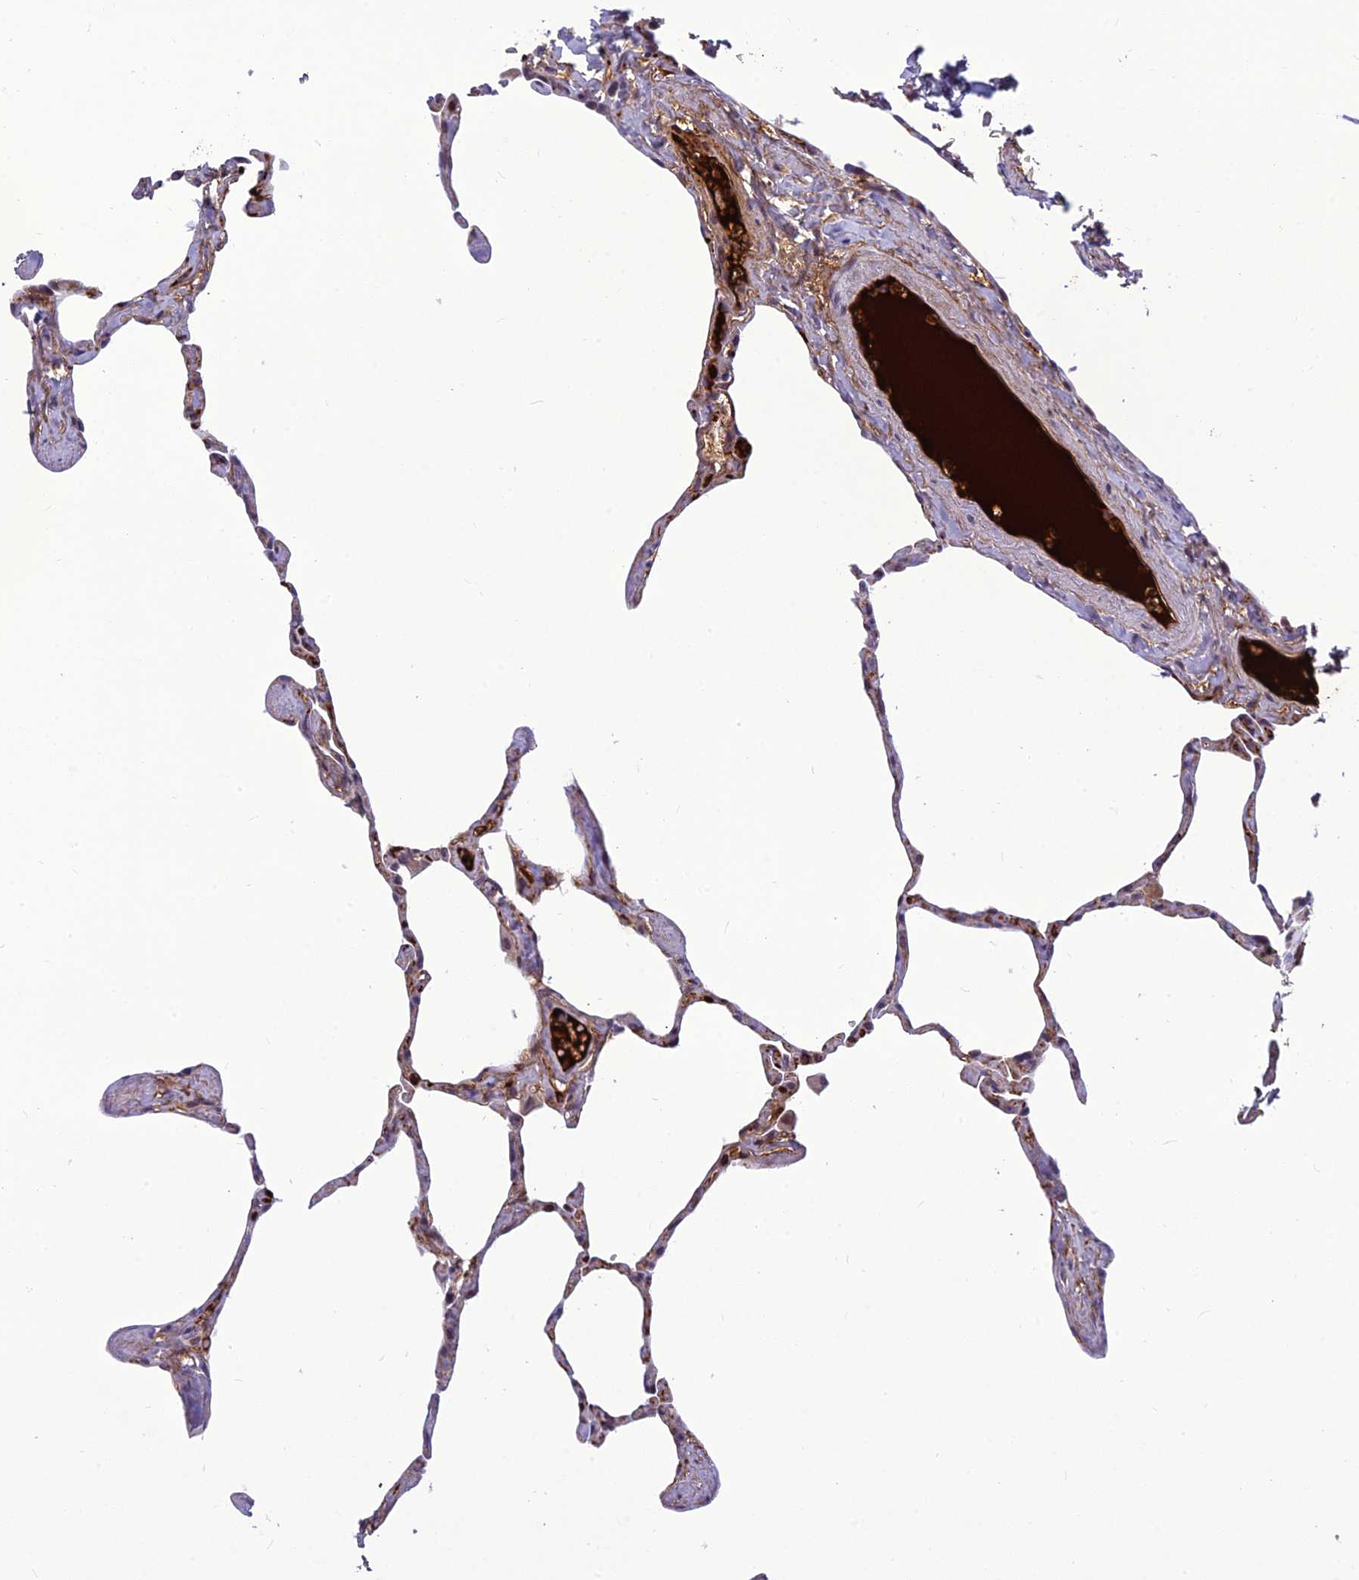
{"staining": {"intensity": "weak", "quantity": "<25%", "location": "cytoplasmic/membranous"}, "tissue": "lung", "cell_type": "Alveolar cells", "image_type": "normal", "snomed": [{"axis": "morphology", "description": "Normal tissue, NOS"}, {"axis": "topography", "description": "Lung"}], "caption": "IHC of normal human lung shows no positivity in alveolar cells. (Brightfield microscopy of DAB (3,3'-diaminobenzidine) IHC at high magnification).", "gene": "CLEC11A", "patient": {"sex": "male", "age": 65}}